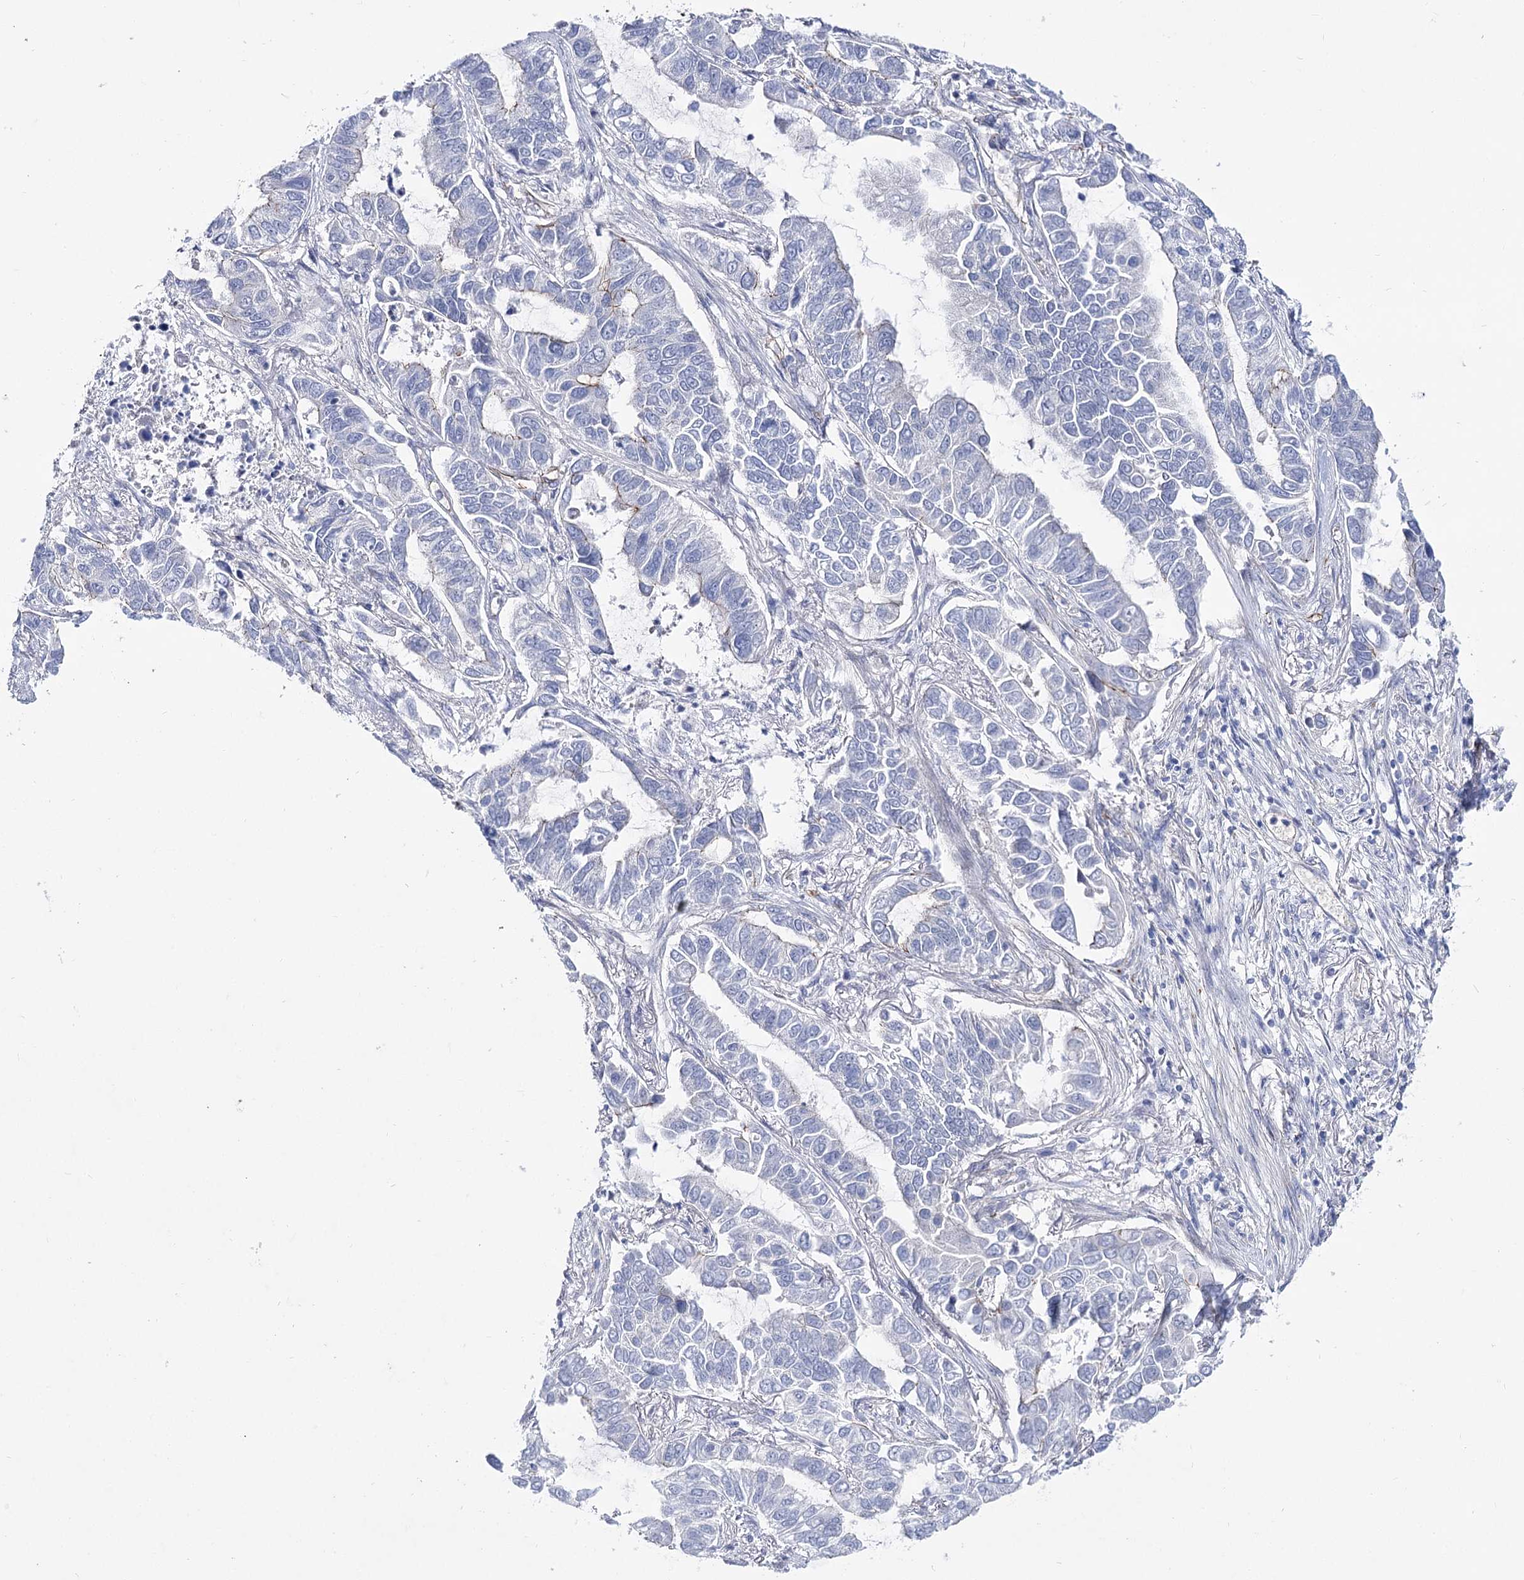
{"staining": {"intensity": "negative", "quantity": "none", "location": "none"}, "tissue": "lung cancer", "cell_type": "Tumor cells", "image_type": "cancer", "snomed": [{"axis": "morphology", "description": "Adenocarcinoma, NOS"}, {"axis": "topography", "description": "Lung"}], "caption": "Lung adenocarcinoma was stained to show a protein in brown. There is no significant positivity in tumor cells. (DAB immunohistochemistry, high magnification).", "gene": "NRAP", "patient": {"sex": "male", "age": 64}}